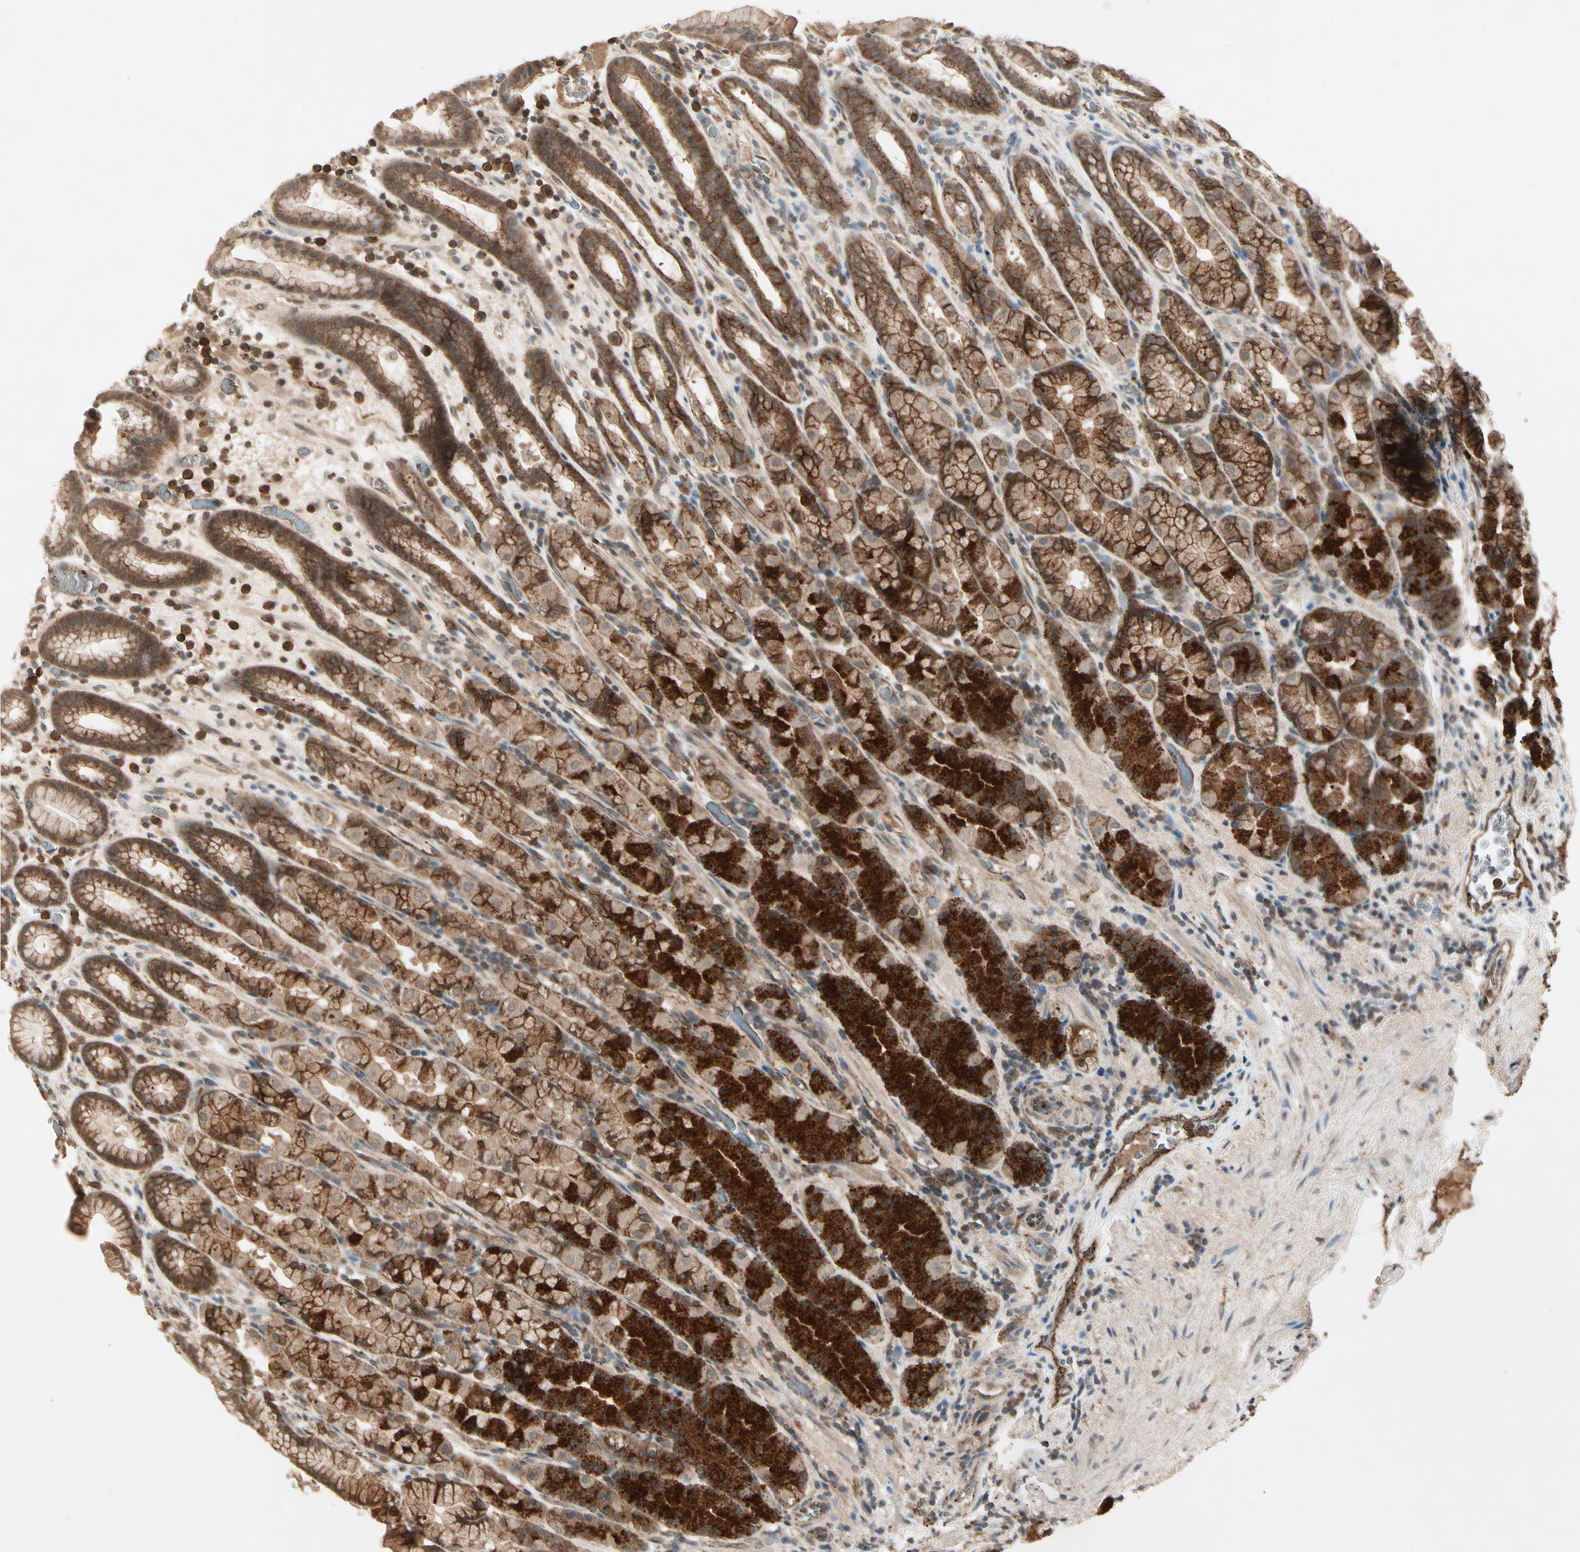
{"staining": {"intensity": "strong", "quantity": ">75%", "location": "cytoplasmic/membranous"}, "tissue": "stomach", "cell_type": "Glandular cells", "image_type": "normal", "snomed": [{"axis": "morphology", "description": "Normal tissue, NOS"}, {"axis": "topography", "description": "Stomach, upper"}], "caption": "A histopathology image showing strong cytoplasmic/membranous staining in approximately >75% of glandular cells in benign stomach, as visualized by brown immunohistochemical staining.", "gene": "FLOT1", "patient": {"sex": "male", "age": 68}}